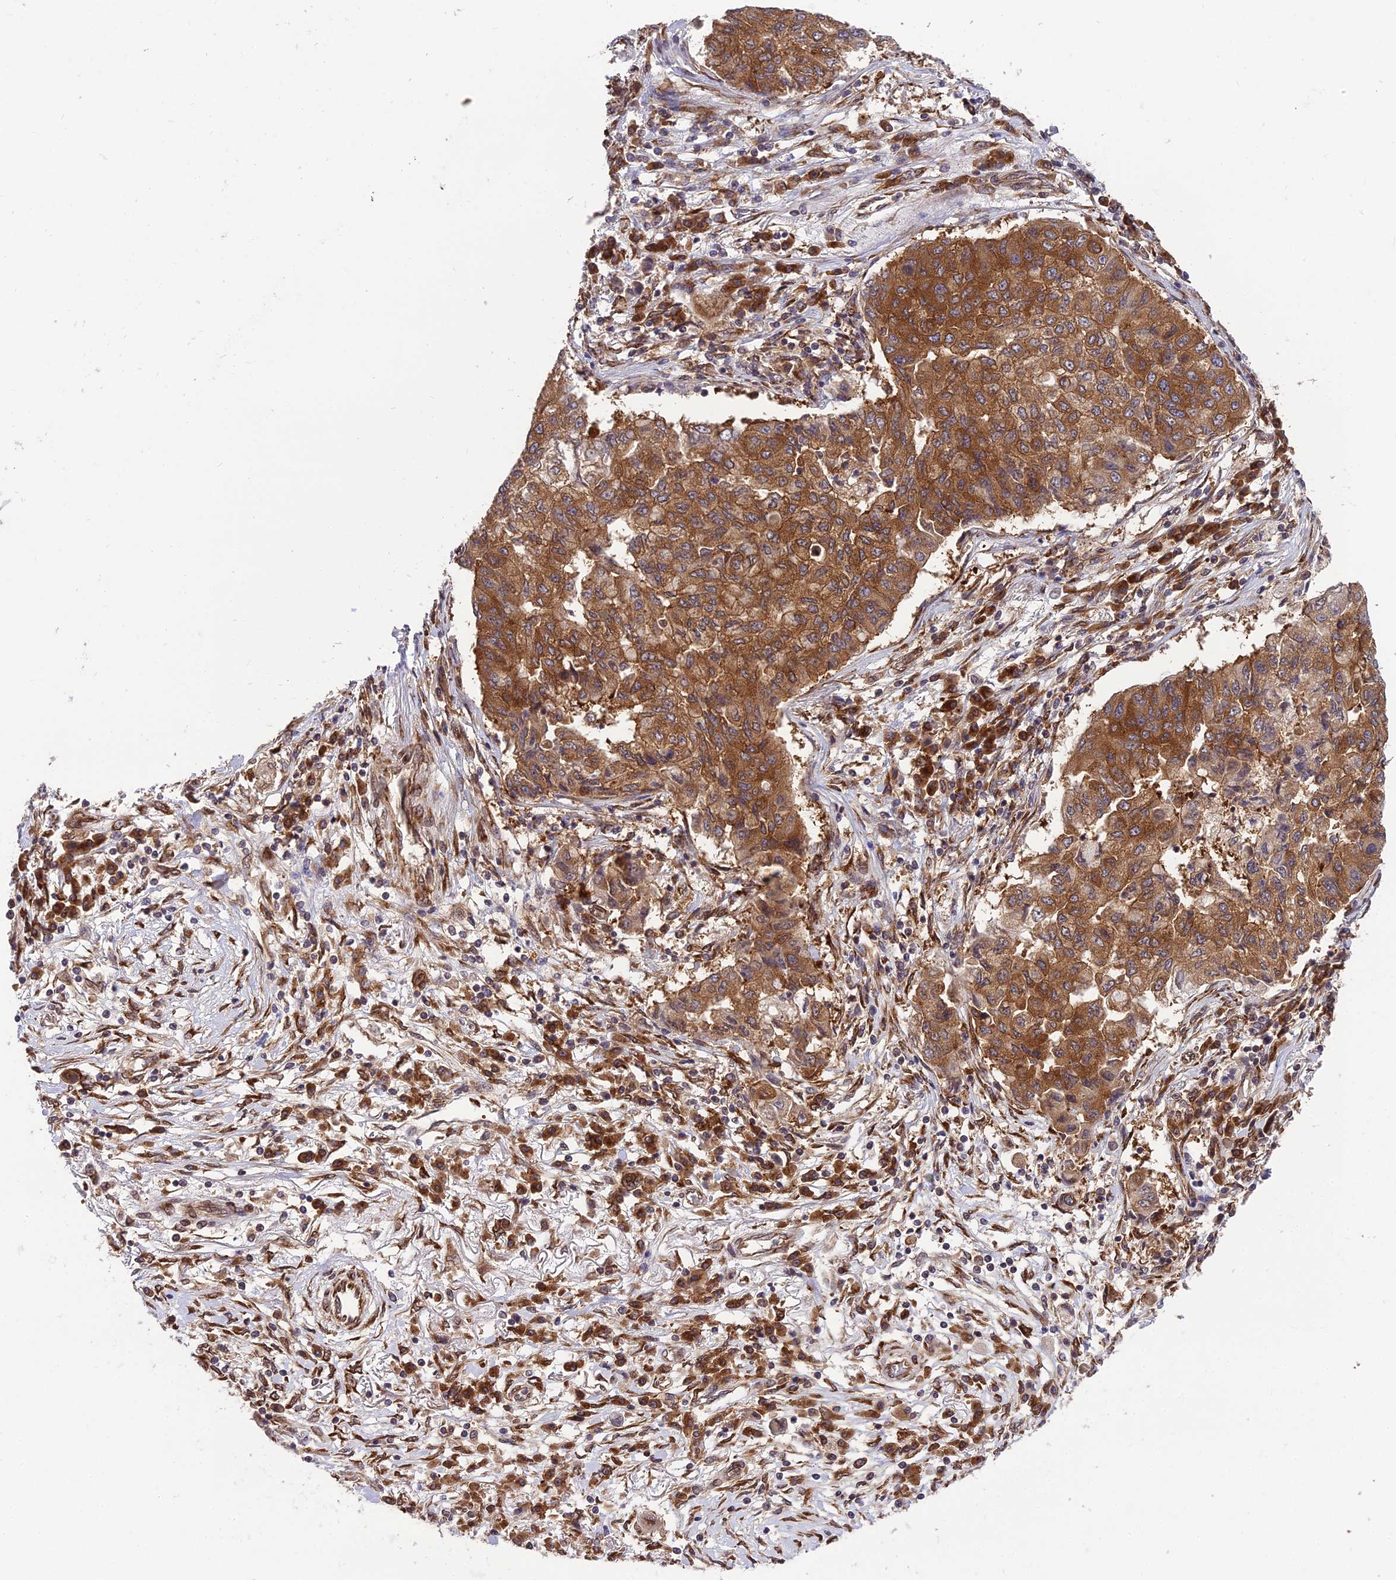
{"staining": {"intensity": "strong", "quantity": ">75%", "location": "cytoplasmic/membranous"}, "tissue": "lung cancer", "cell_type": "Tumor cells", "image_type": "cancer", "snomed": [{"axis": "morphology", "description": "Squamous cell carcinoma, NOS"}, {"axis": "topography", "description": "Lung"}], "caption": "Lung cancer stained with a protein marker reveals strong staining in tumor cells.", "gene": "DHCR7", "patient": {"sex": "male", "age": 74}}